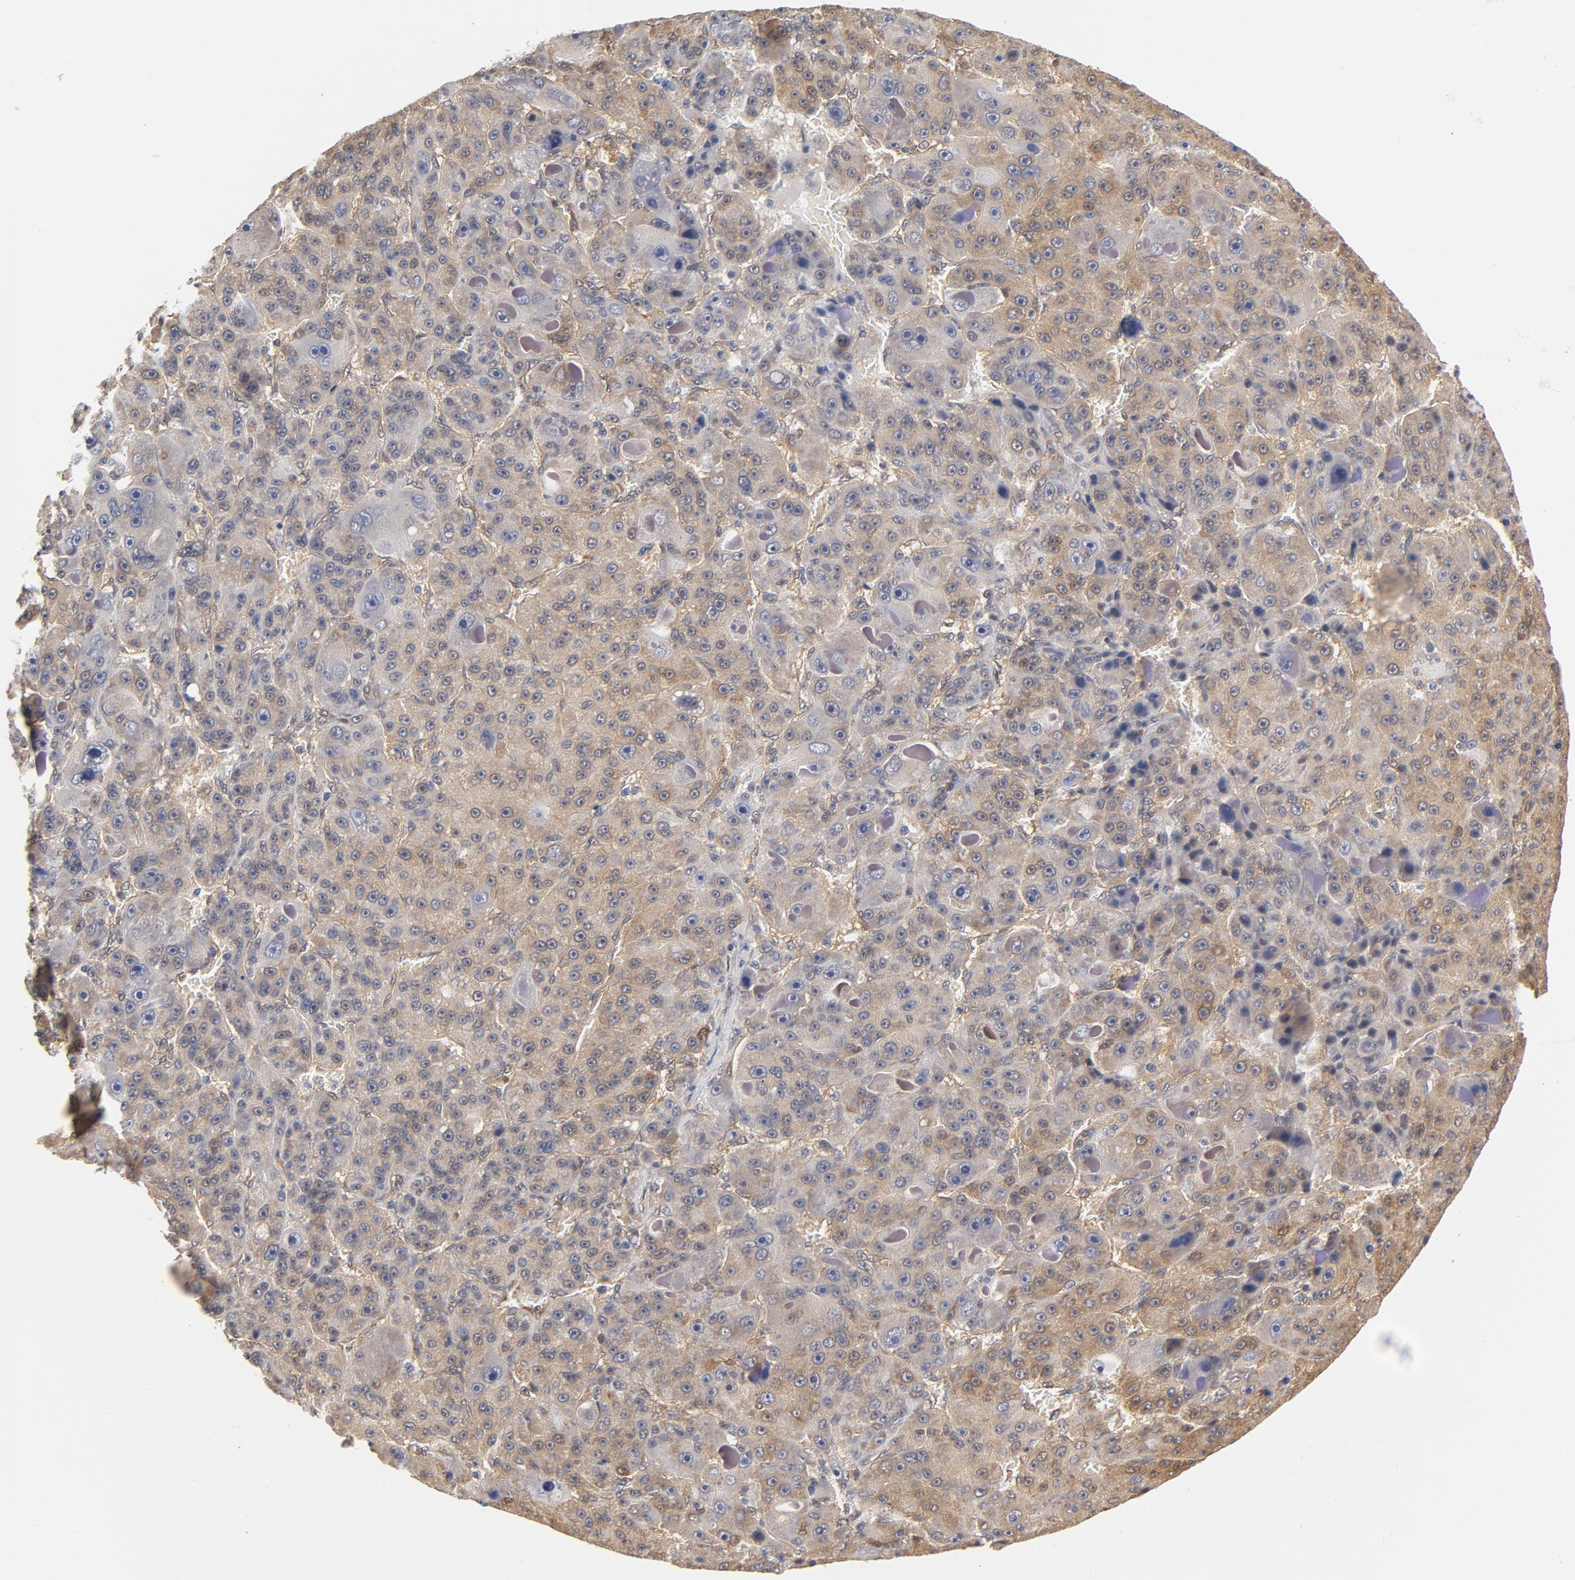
{"staining": {"intensity": "weak", "quantity": "<25%", "location": "cytoplasmic/membranous"}, "tissue": "liver cancer", "cell_type": "Tumor cells", "image_type": "cancer", "snomed": [{"axis": "morphology", "description": "Carcinoma, Hepatocellular, NOS"}, {"axis": "topography", "description": "Liver"}], "caption": "Hepatocellular carcinoma (liver) was stained to show a protein in brown. There is no significant expression in tumor cells.", "gene": "ASMTL", "patient": {"sex": "male", "age": 76}}